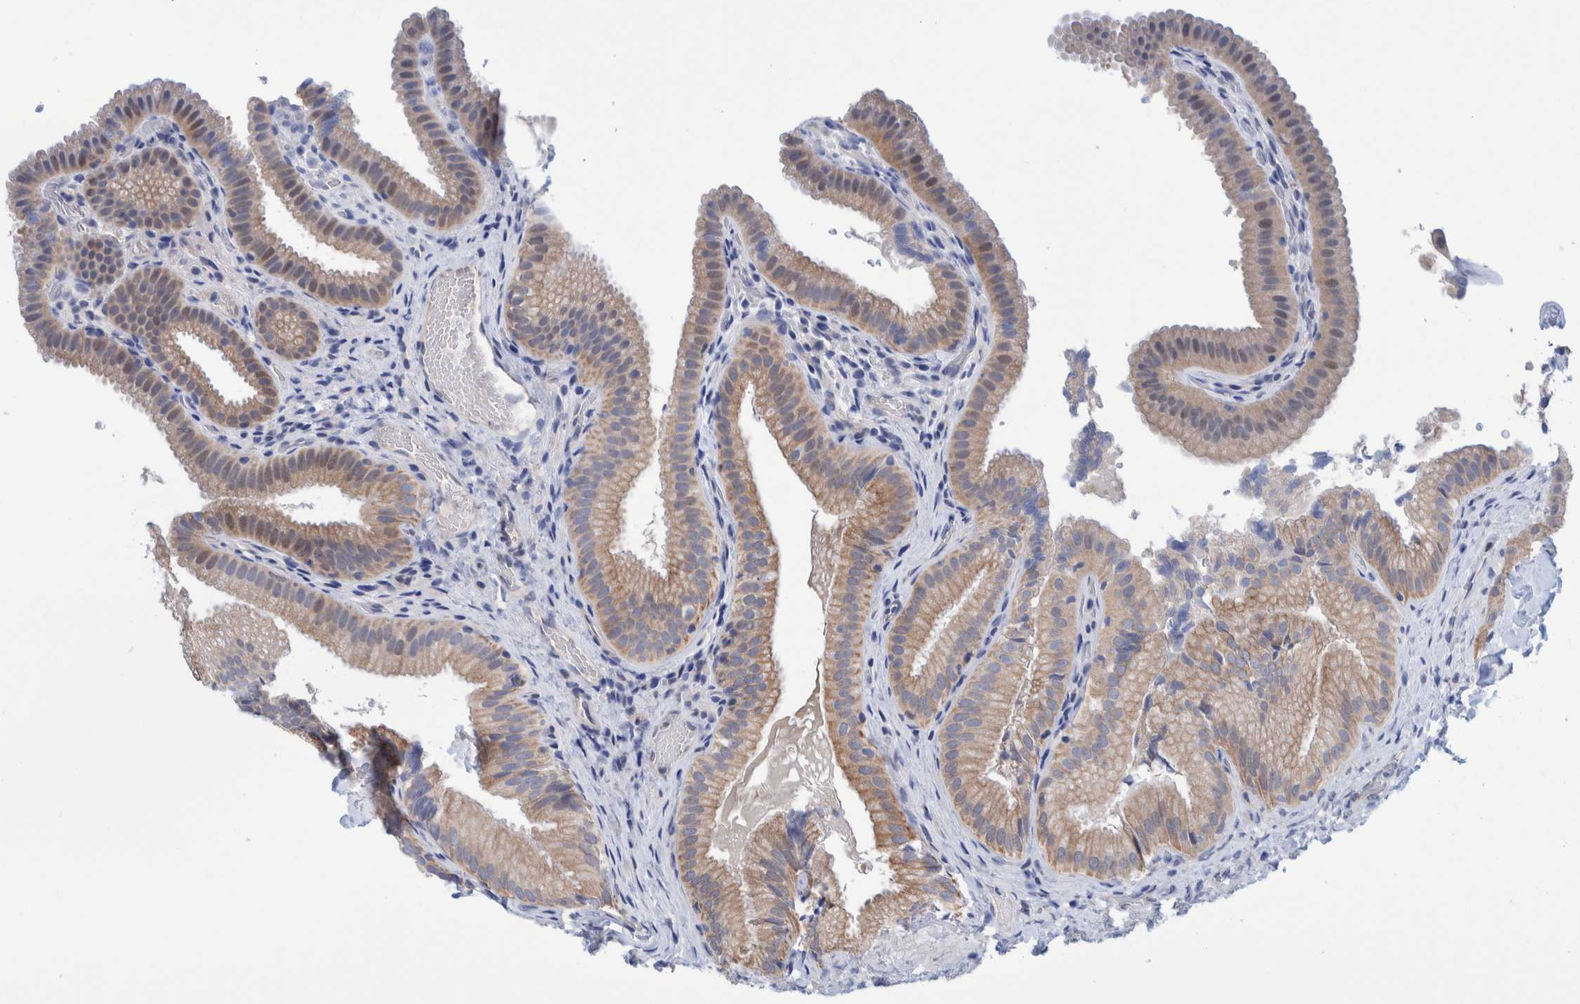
{"staining": {"intensity": "moderate", "quantity": ">75%", "location": "cytoplasmic/membranous,nuclear"}, "tissue": "gallbladder", "cell_type": "Glandular cells", "image_type": "normal", "snomed": [{"axis": "morphology", "description": "Normal tissue, NOS"}, {"axis": "topography", "description": "Gallbladder"}], "caption": "The micrograph reveals staining of normal gallbladder, revealing moderate cytoplasmic/membranous,nuclear protein expression (brown color) within glandular cells. (brown staining indicates protein expression, while blue staining denotes nuclei).", "gene": "PFAS", "patient": {"sex": "female", "age": 30}}